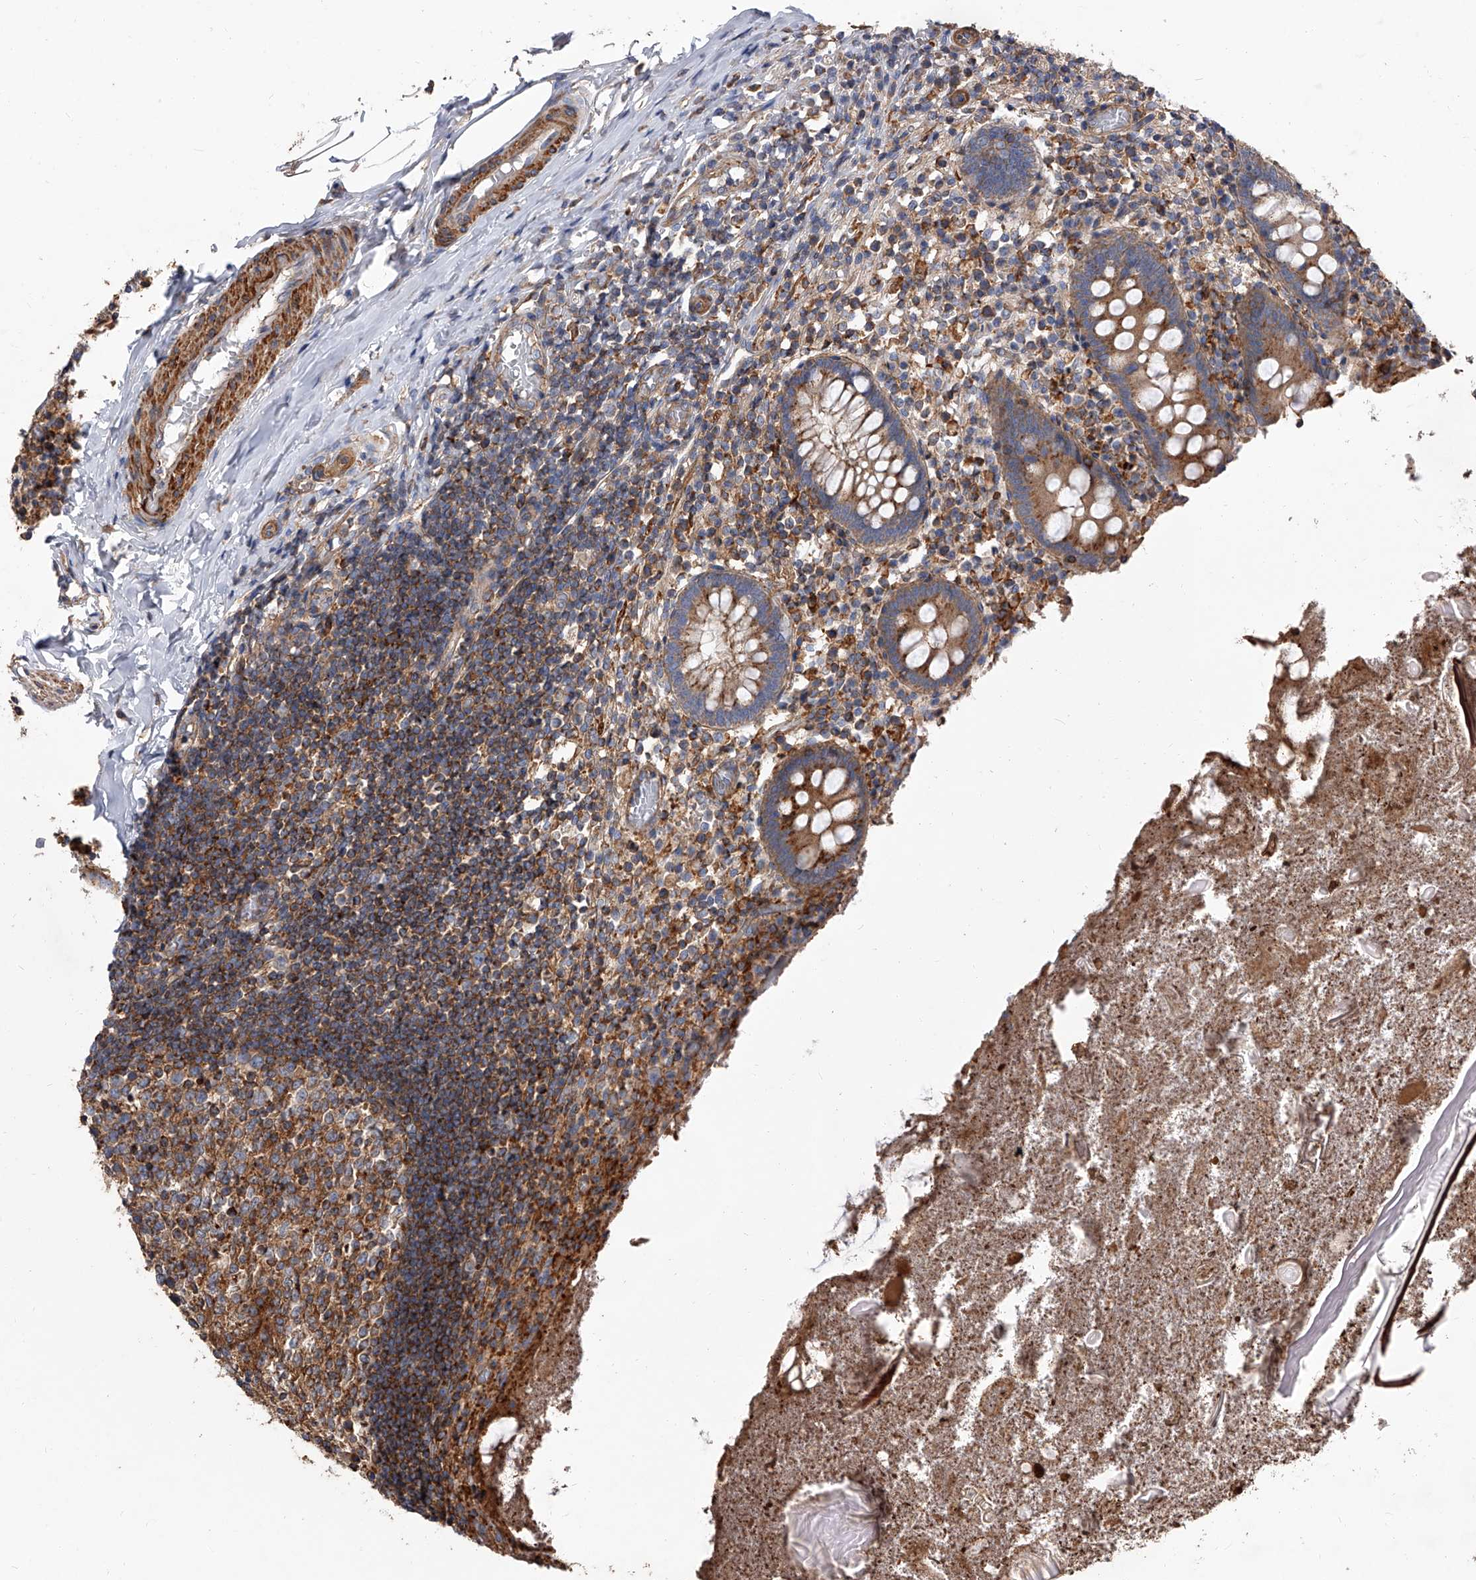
{"staining": {"intensity": "moderate", "quantity": ">75%", "location": "cytoplasmic/membranous"}, "tissue": "appendix", "cell_type": "Glandular cells", "image_type": "normal", "snomed": [{"axis": "morphology", "description": "Normal tissue, NOS"}, {"axis": "topography", "description": "Appendix"}], "caption": "Appendix stained for a protein (brown) shows moderate cytoplasmic/membranous positive positivity in approximately >75% of glandular cells.", "gene": "PISD", "patient": {"sex": "female", "age": 17}}